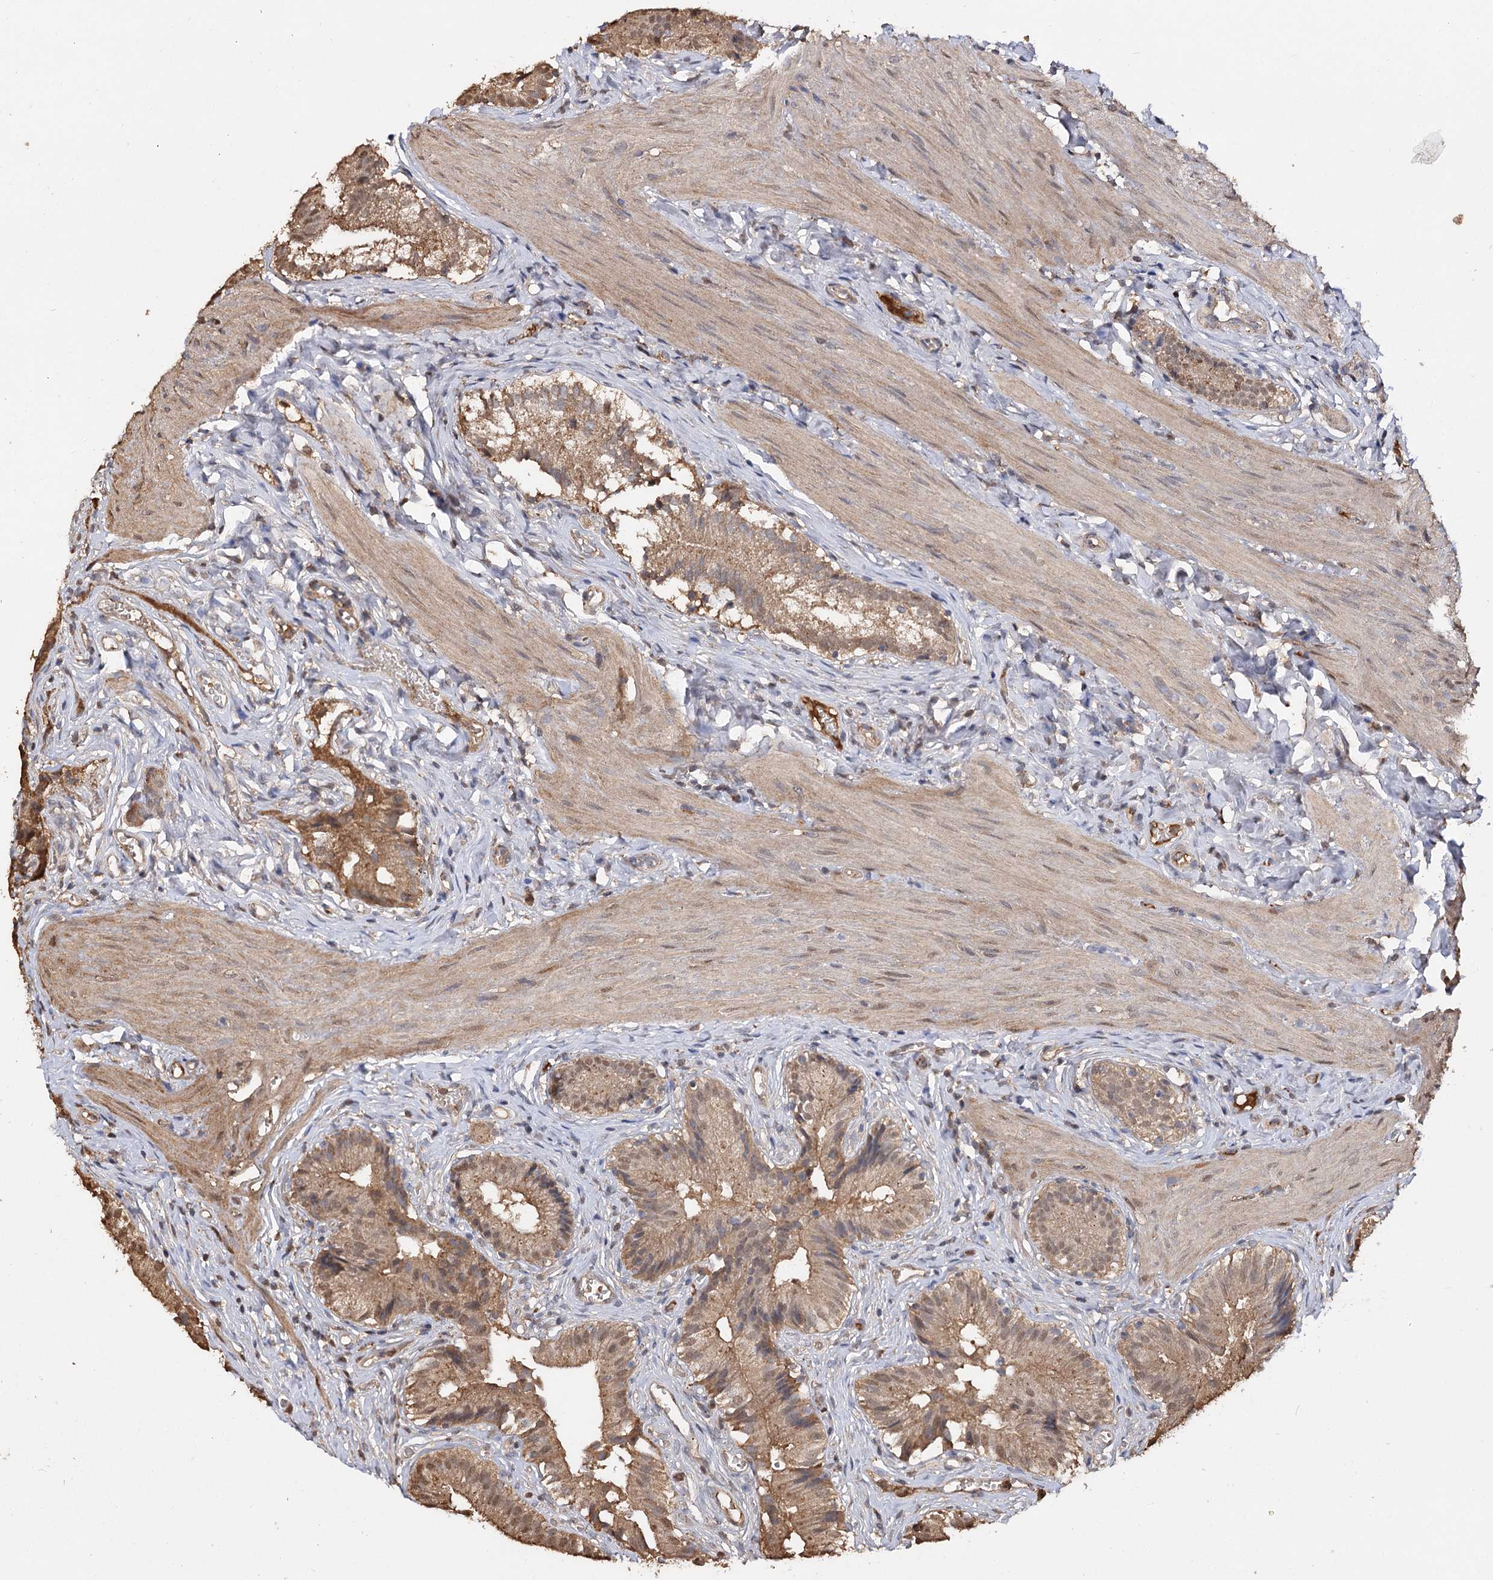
{"staining": {"intensity": "moderate", "quantity": ">75%", "location": "cytoplasmic/membranous"}, "tissue": "gallbladder", "cell_type": "Glandular cells", "image_type": "normal", "snomed": [{"axis": "morphology", "description": "Normal tissue, NOS"}, {"axis": "topography", "description": "Gallbladder"}], "caption": "IHC of benign gallbladder exhibits medium levels of moderate cytoplasmic/membranous staining in approximately >75% of glandular cells.", "gene": "ARL13A", "patient": {"sex": "female", "age": 47}}